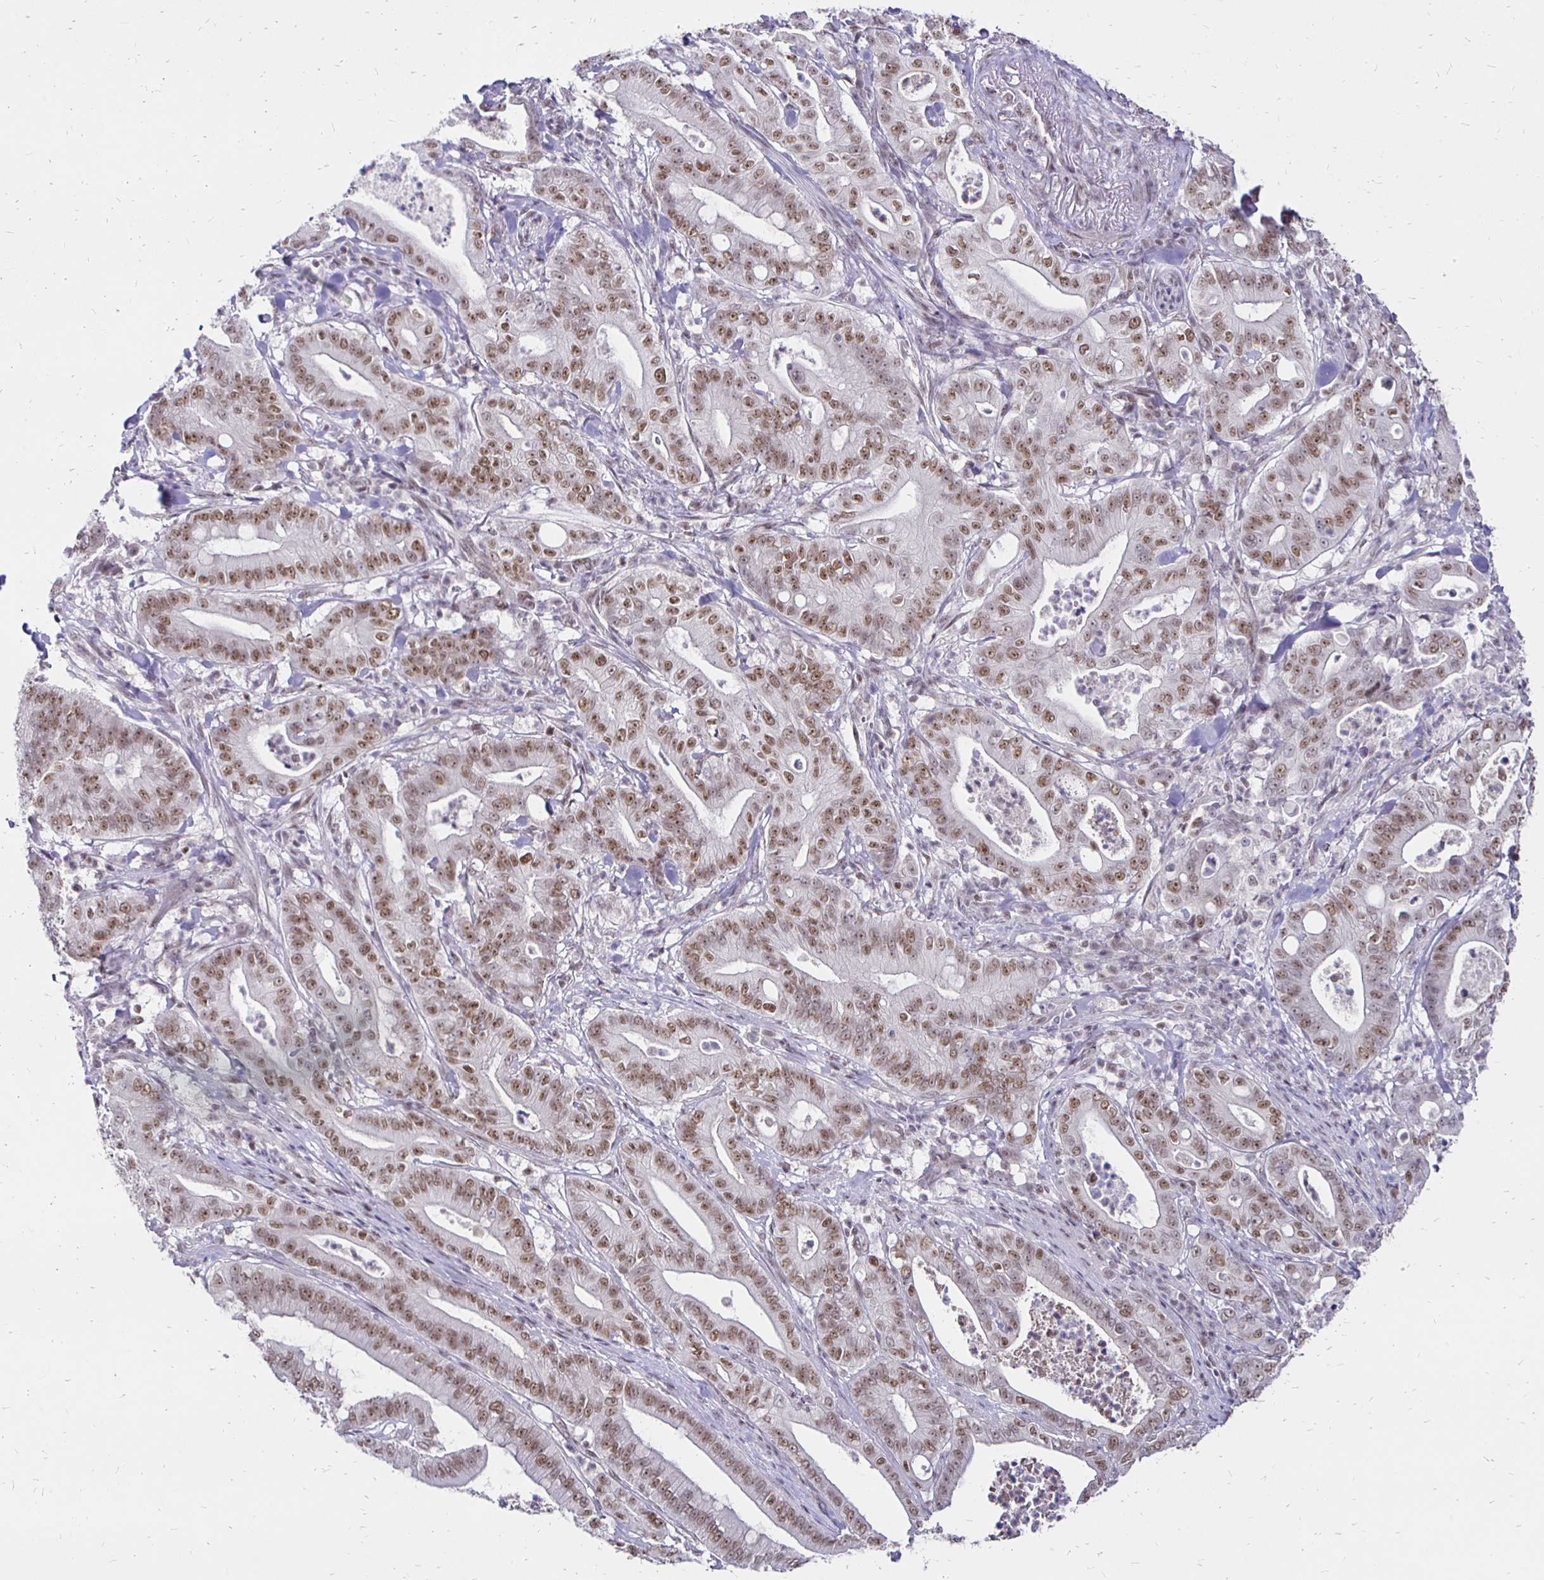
{"staining": {"intensity": "weak", "quantity": ">75%", "location": "nuclear"}, "tissue": "pancreatic cancer", "cell_type": "Tumor cells", "image_type": "cancer", "snomed": [{"axis": "morphology", "description": "Adenocarcinoma, NOS"}, {"axis": "topography", "description": "Pancreas"}], "caption": "Approximately >75% of tumor cells in pancreatic adenocarcinoma reveal weak nuclear protein positivity as visualized by brown immunohistochemical staining.", "gene": "SIN3A", "patient": {"sex": "male", "age": 71}}